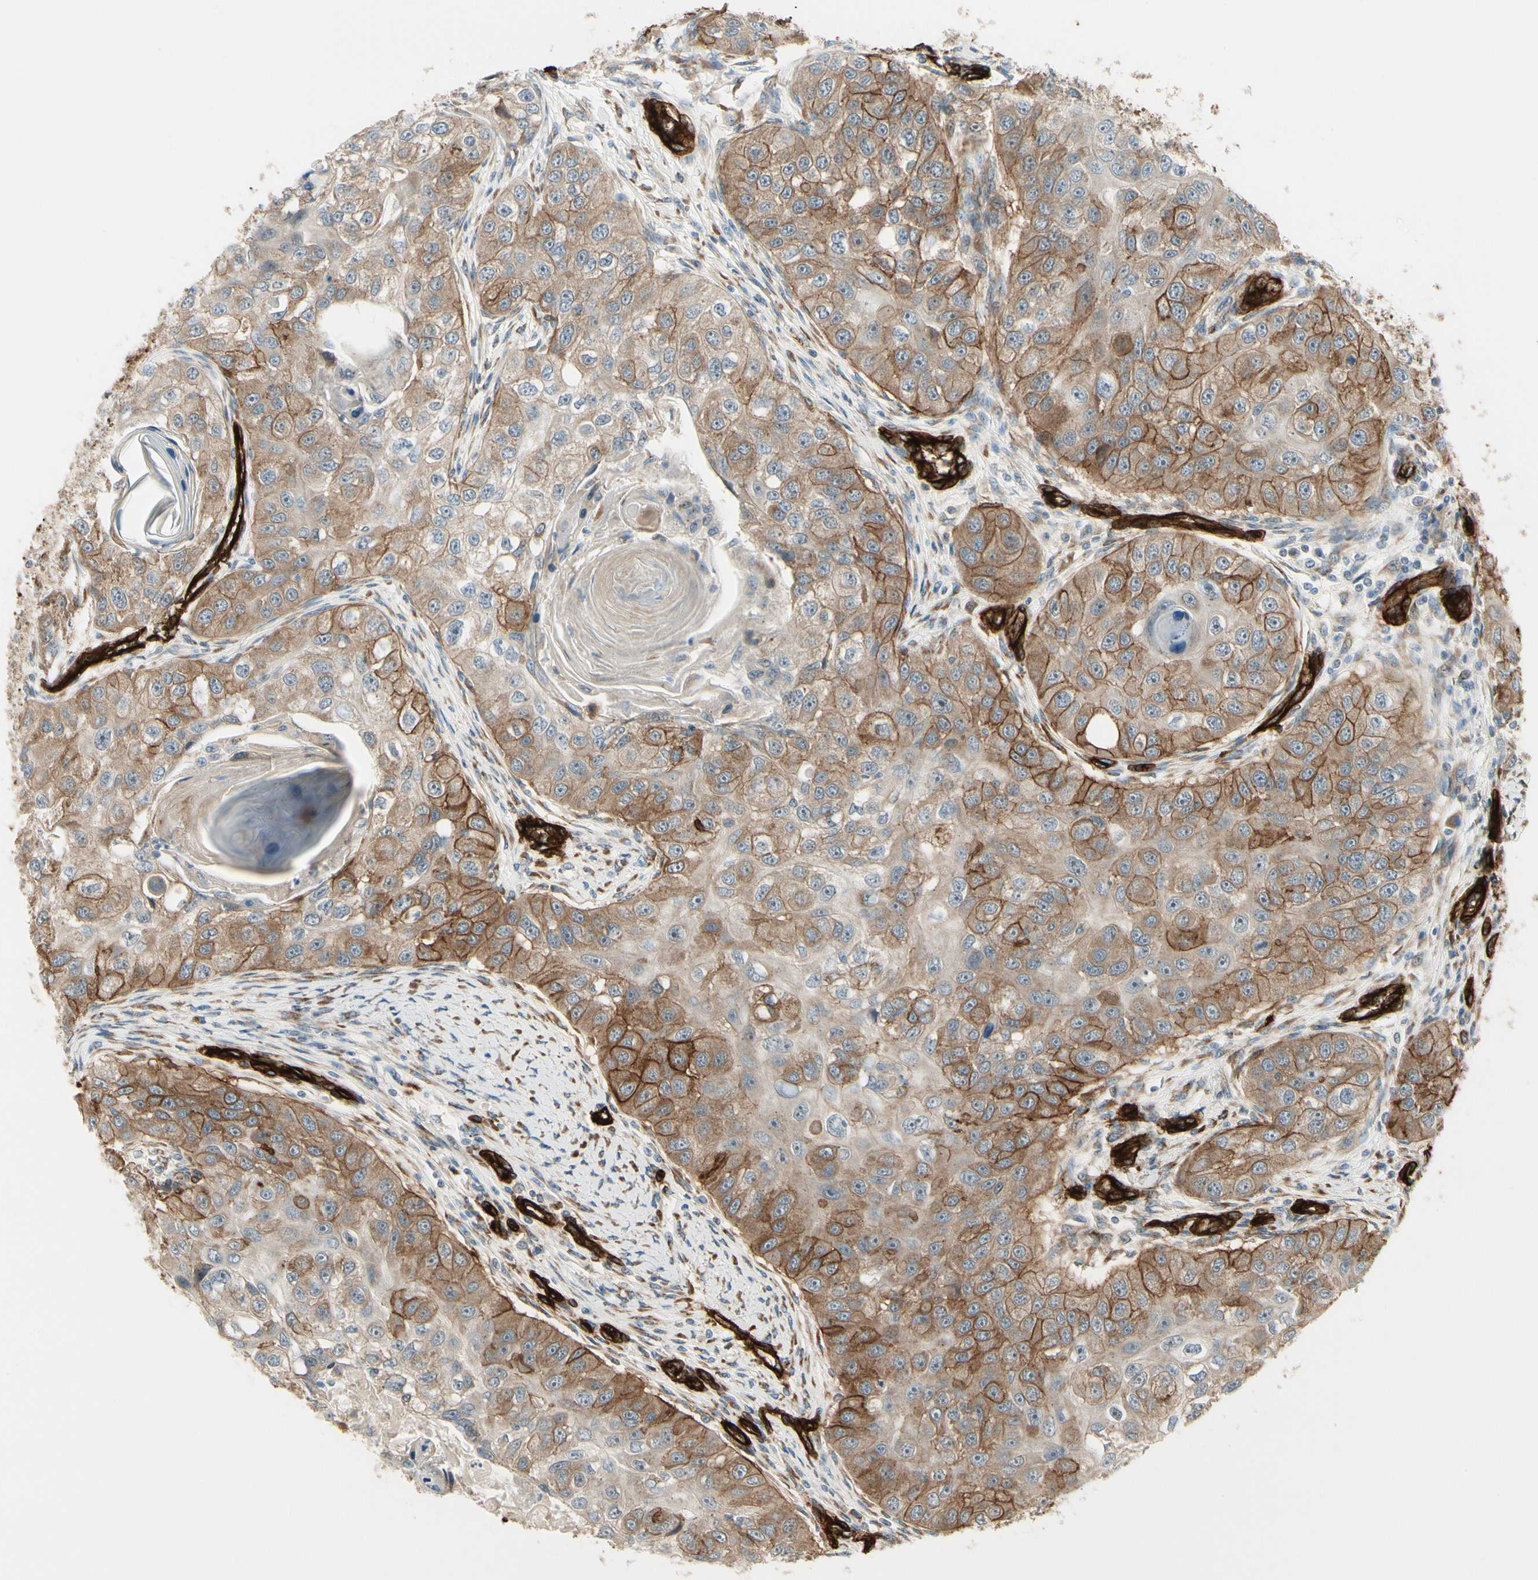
{"staining": {"intensity": "moderate", "quantity": ">75%", "location": "cytoplasmic/membranous"}, "tissue": "head and neck cancer", "cell_type": "Tumor cells", "image_type": "cancer", "snomed": [{"axis": "morphology", "description": "Normal tissue, NOS"}, {"axis": "morphology", "description": "Squamous cell carcinoma, NOS"}, {"axis": "topography", "description": "Skeletal muscle"}, {"axis": "topography", "description": "Head-Neck"}], "caption": "Protein staining by immunohistochemistry exhibits moderate cytoplasmic/membranous positivity in approximately >75% of tumor cells in squamous cell carcinoma (head and neck). The protein is shown in brown color, while the nuclei are stained blue.", "gene": "MCAM", "patient": {"sex": "male", "age": 51}}